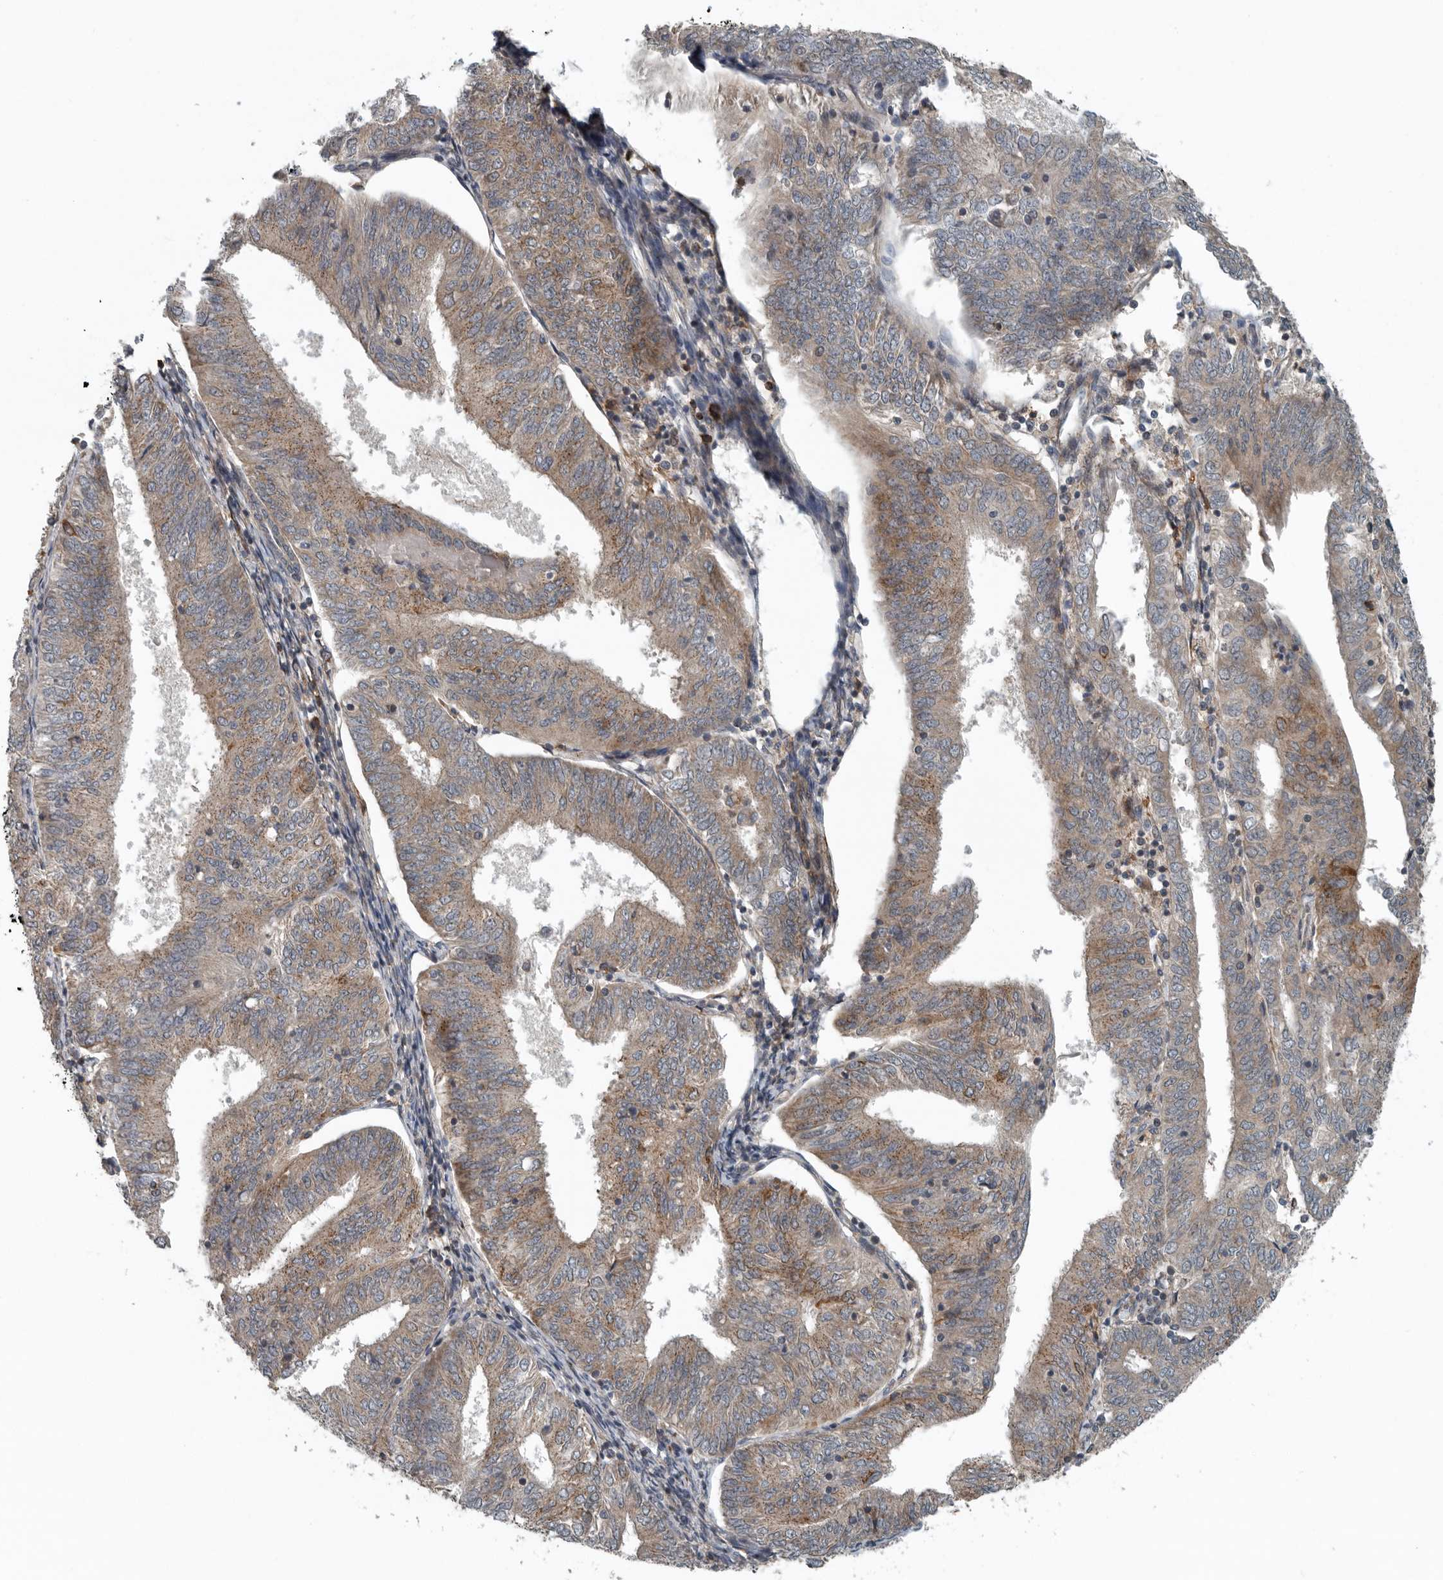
{"staining": {"intensity": "moderate", "quantity": "25%-75%", "location": "cytoplasmic/membranous"}, "tissue": "endometrial cancer", "cell_type": "Tumor cells", "image_type": "cancer", "snomed": [{"axis": "morphology", "description": "Adenocarcinoma, NOS"}, {"axis": "topography", "description": "Endometrium"}], "caption": "There is medium levels of moderate cytoplasmic/membranous positivity in tumor cells of adenocarcinoma (endometrial), as demonstrated by immunohistochemical staining (brown color).", "gene": "AMFR", "patient": {"sex": "female", "age": 58}}